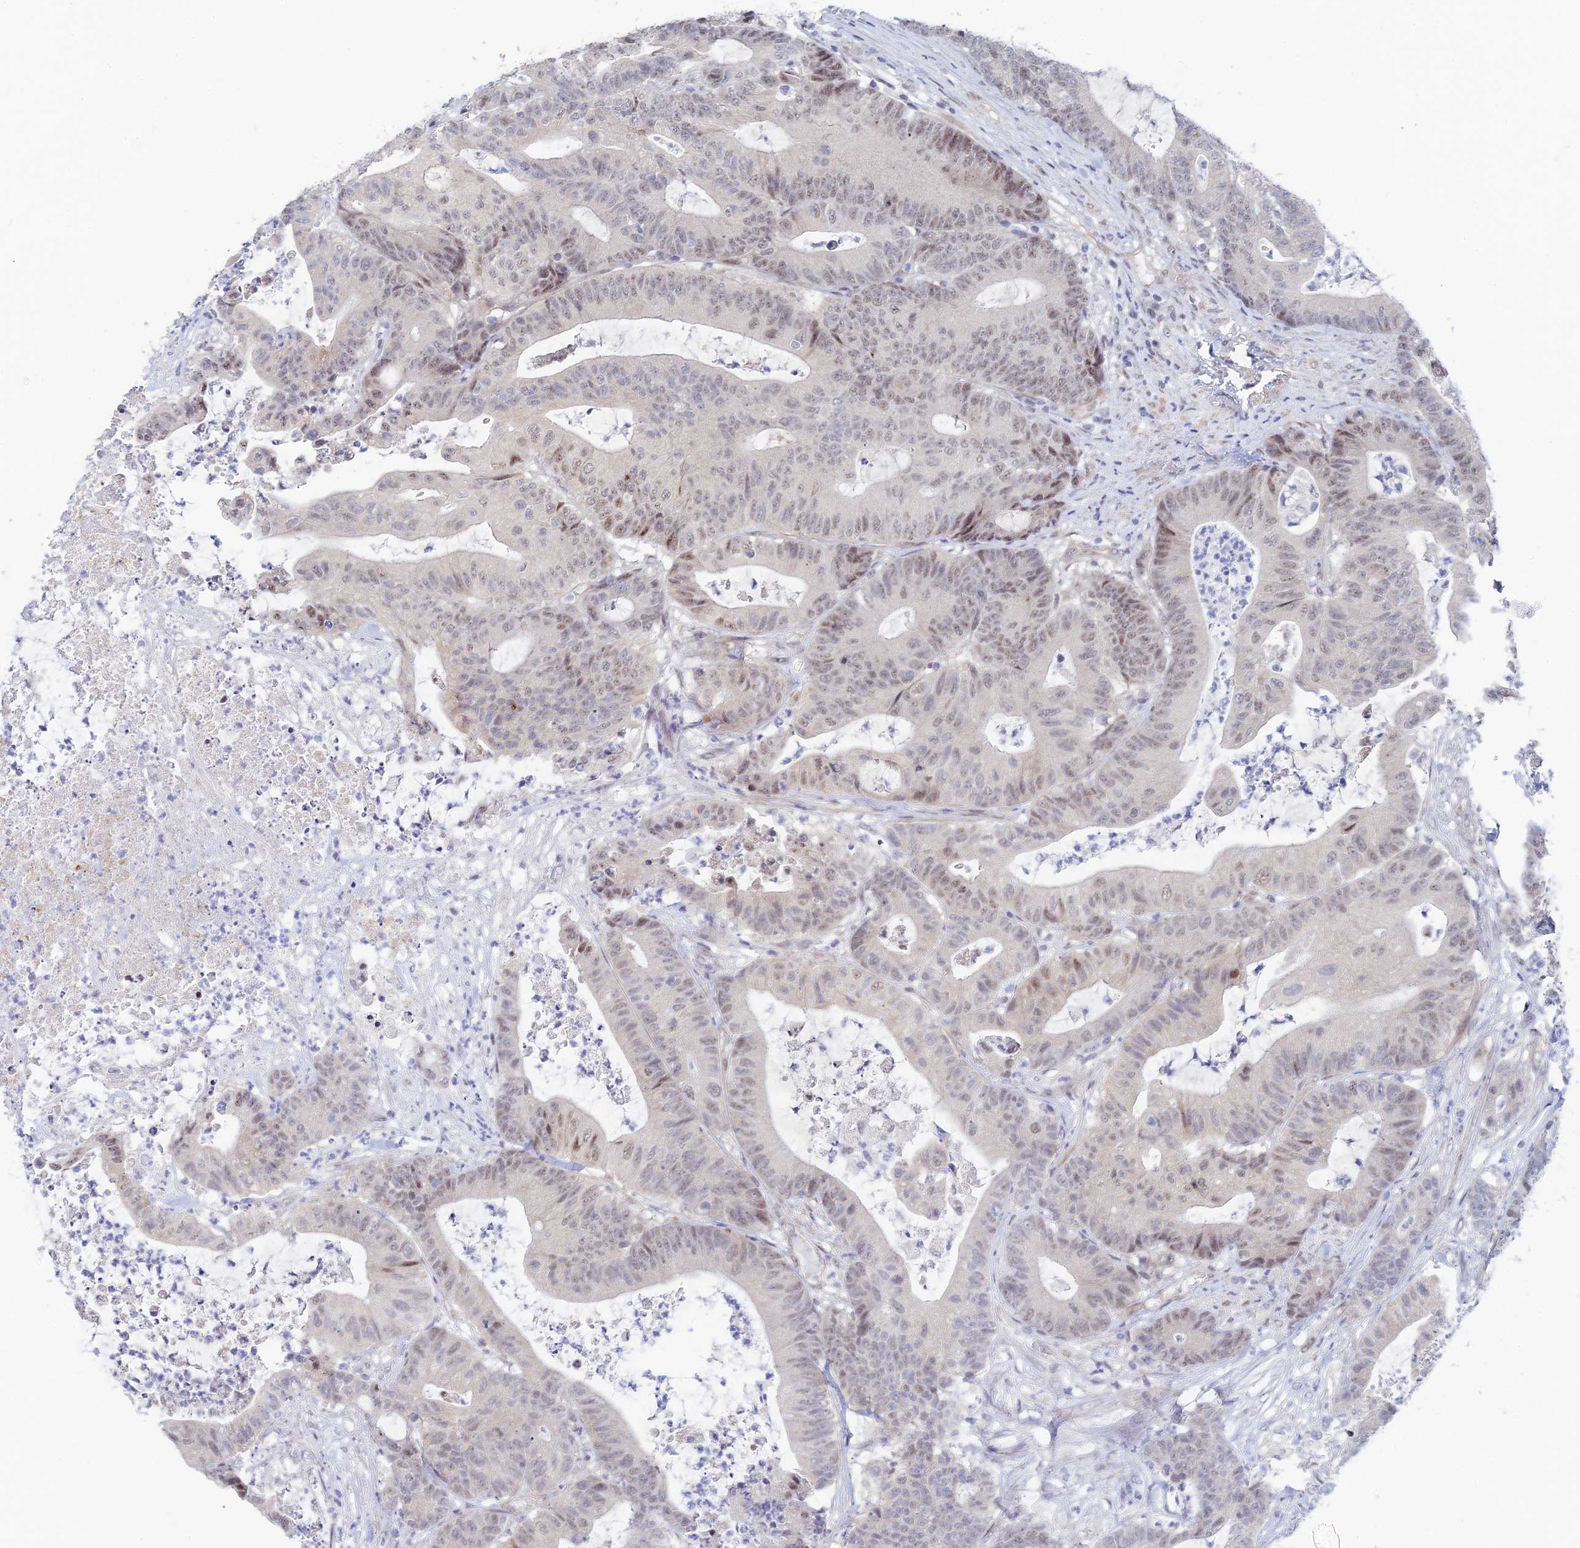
{"staining": {"intensity": "weak", "quantity": "25%-75%", "location": "nuclear"}, "tissue": "colorectal cancer", "cell_type": "Tumor cells", "image_type": "cancer", "snomed": [{"axis": "morphology", "description": "Adenocarcinoma, NOS"}, {"axis": "topography", "description": "Colon"}], "caption": "IHC staining of adenocarcinoma (colorectal), which displays low levels of weak nuclear expression in approximately 25%-75% of tumor cells indicating weak nuclear protein expression. The staining was performed using DAB (3,3'-diaminobenzidine) (brown) for protein detection and nuclei were counterstained in hematoxylin (blue).", "gene": "CFAP92", "patient": {"sex": "female", "age": 84}}